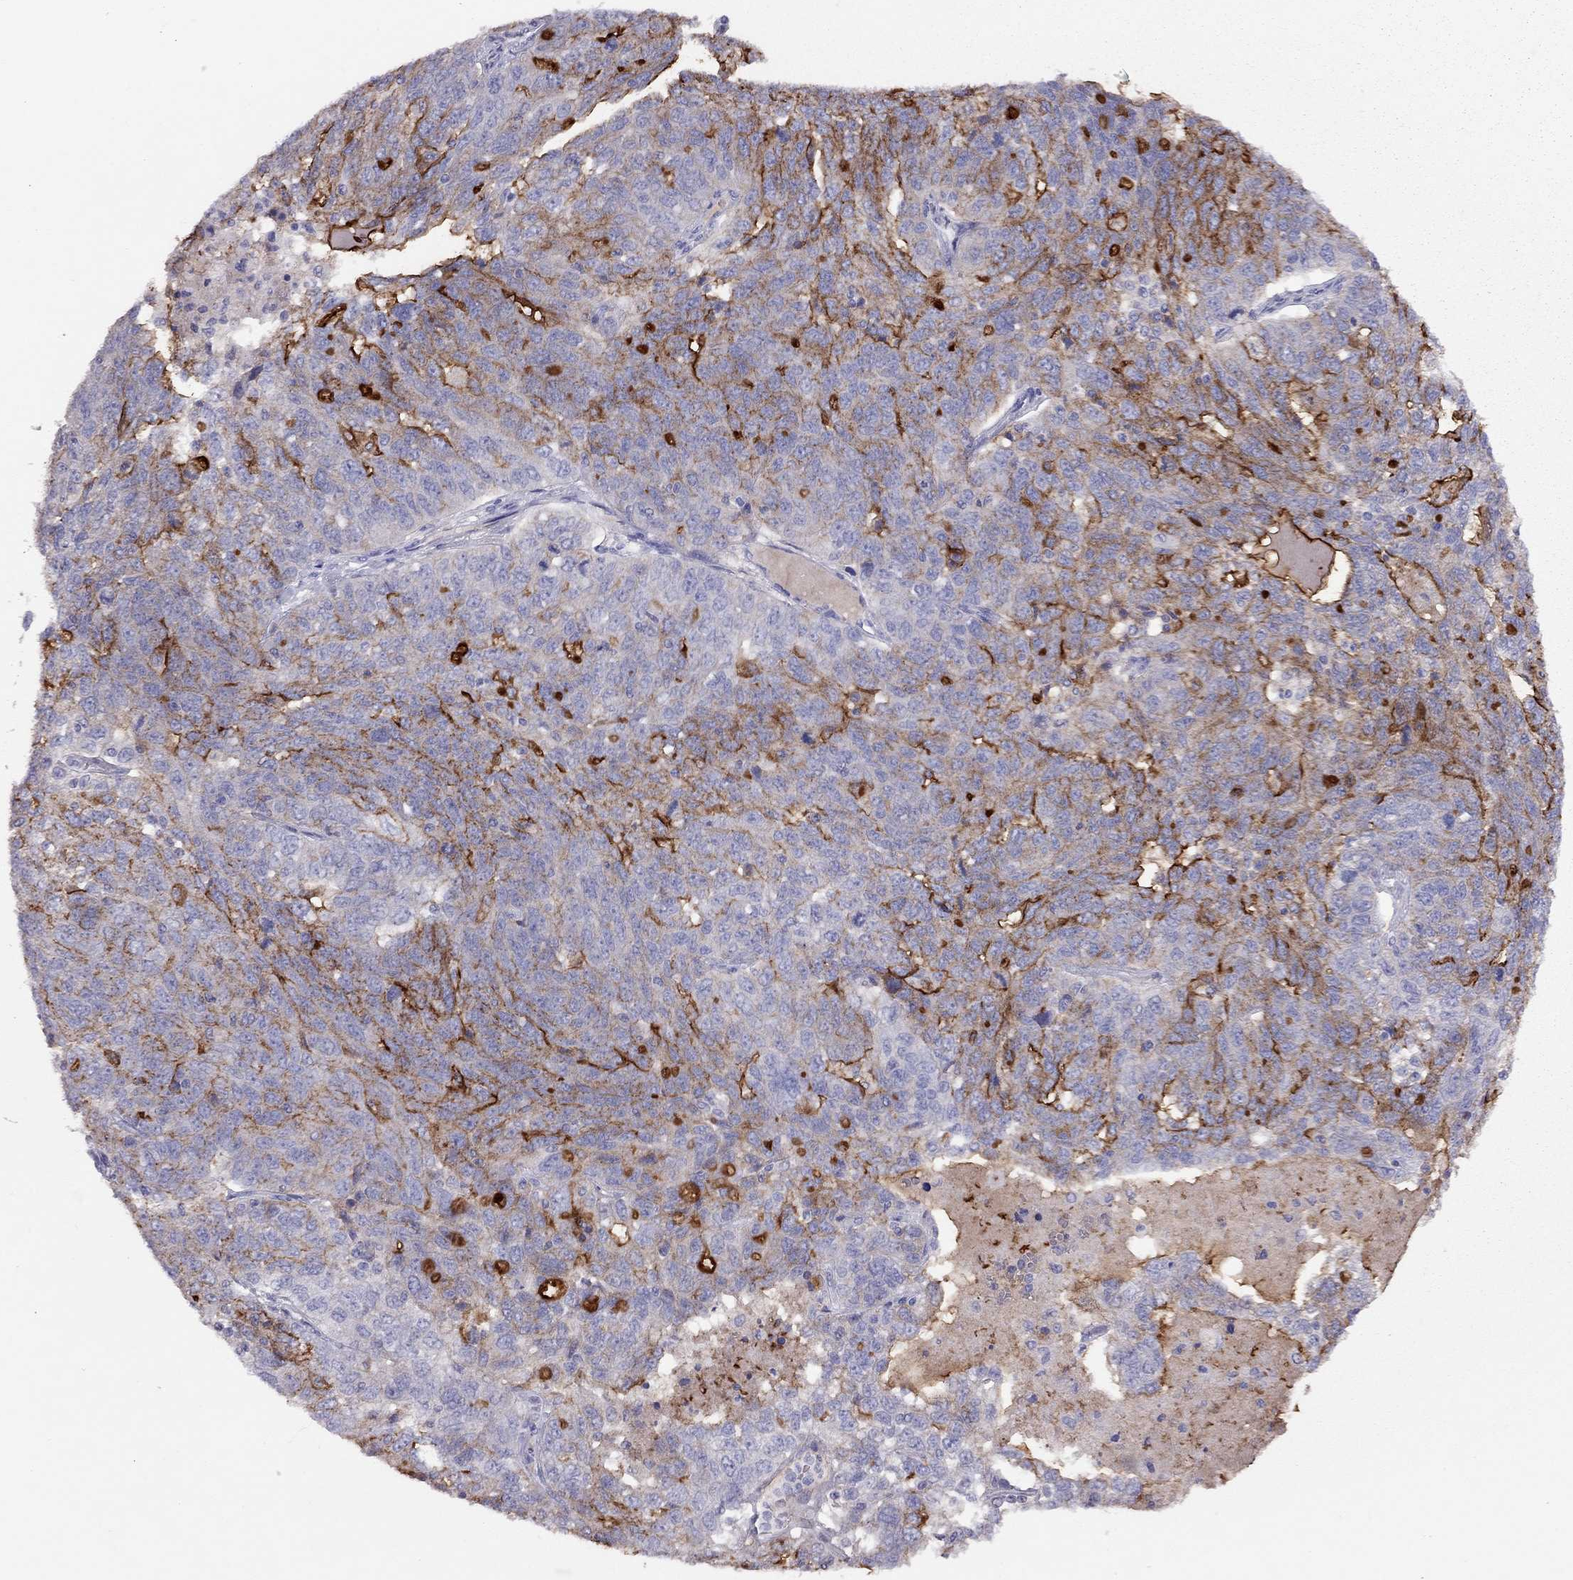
{"staining": {"intensity": "strong", "quantity": "<25%", "location": "cytoplasmic/membranous"}, "tissue": "ovarian cancer", "cell_type": "Tumor cells", "image_type": "cancer", "snomed": [{"axis": "morphology", "description": "Cystadenocarcinoma, serous, NOS"}, {"axis": "topography", "description": "Ovary"}], "caption": "A high-resolution histopathology image shows immunohistochemistry staining of ovarian cancer (serous cystadenocarcinoma), which reveals strong cytoplasmic/membranous positivity in about <25% of tumor cells.", "gene": "MUC16", "patient": {"sex": "female", "age": 71}}